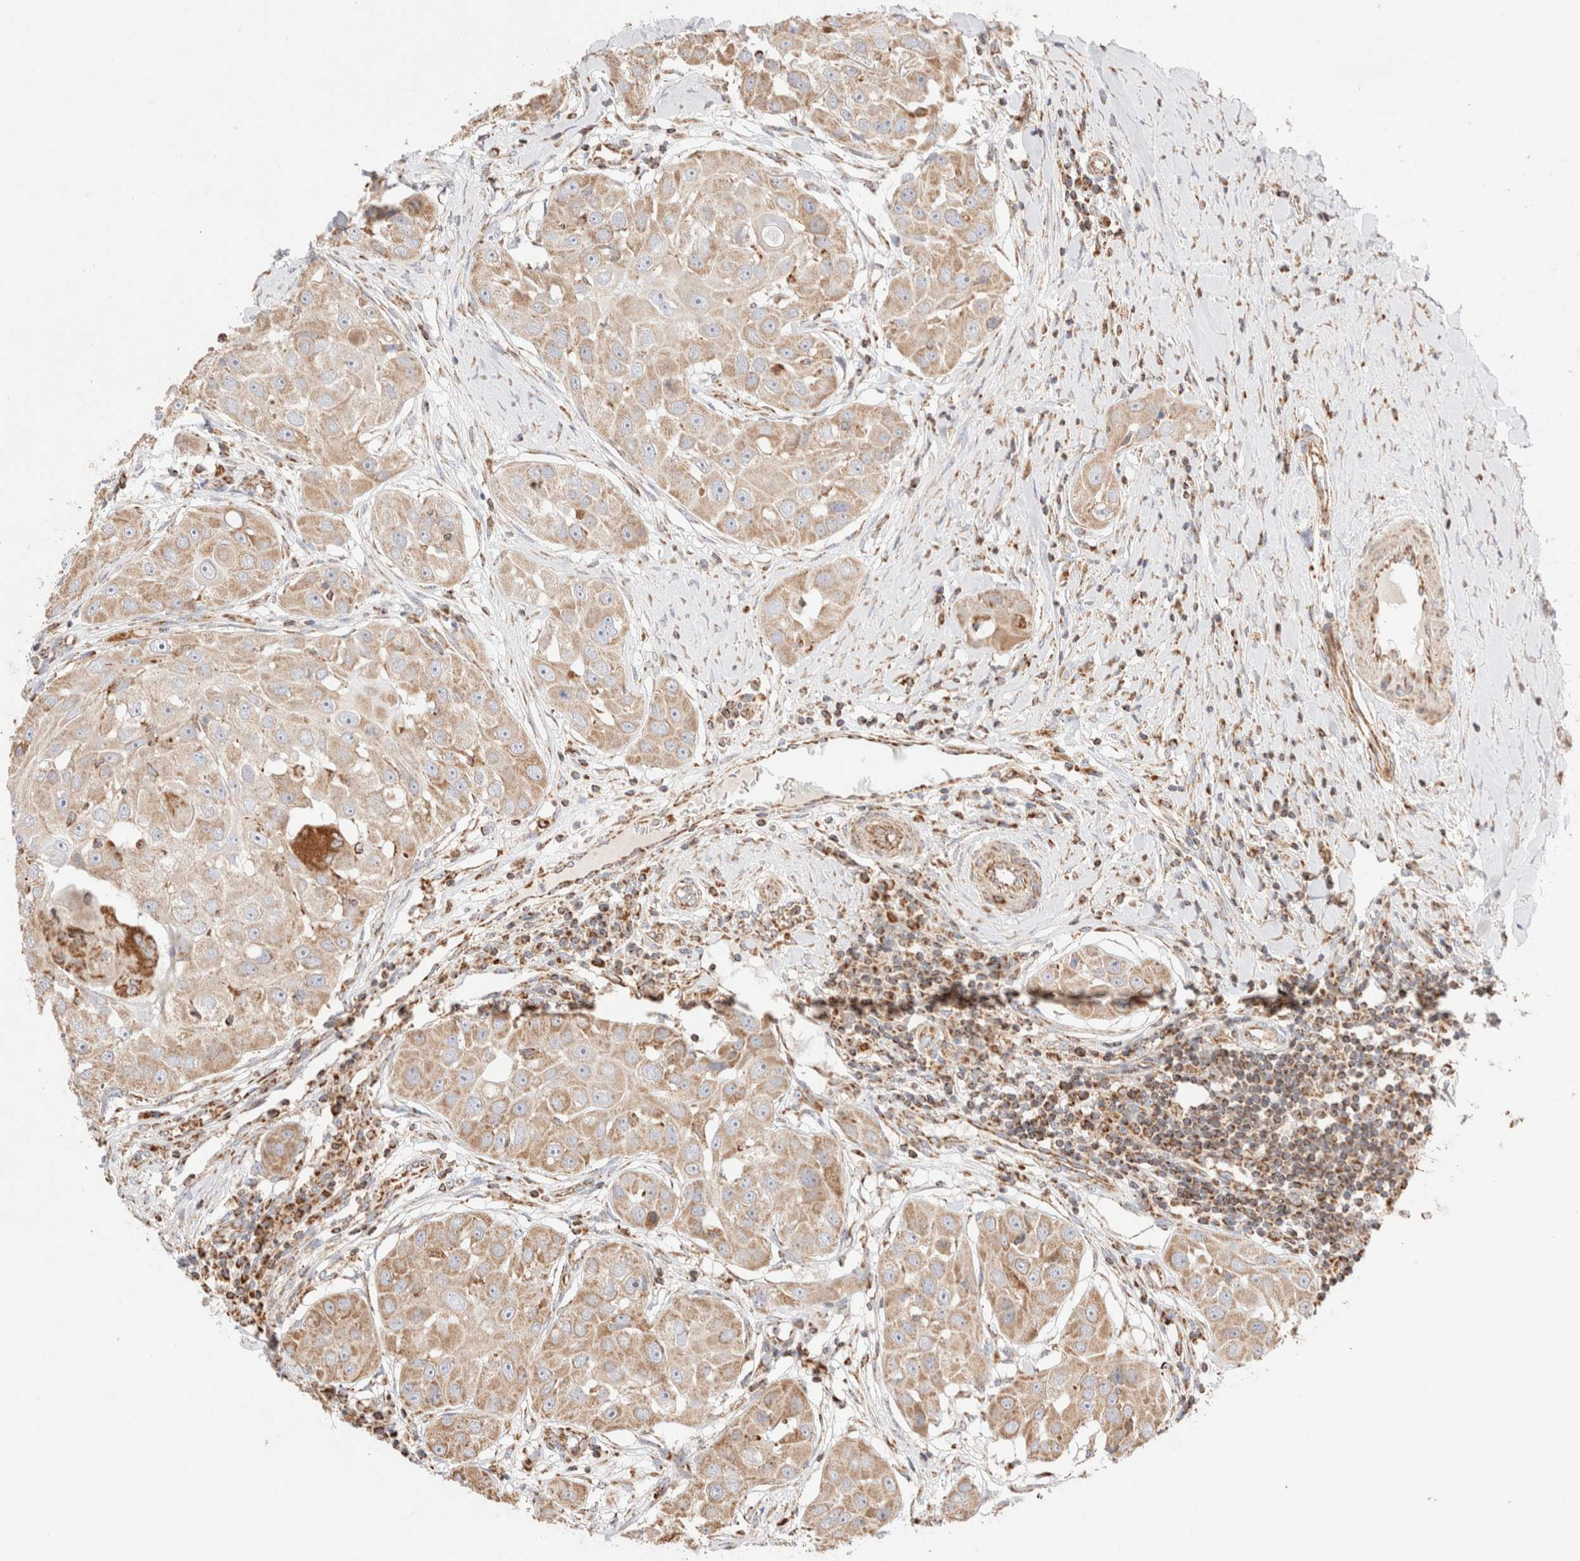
{"staining": {"intensity": "weak", "quantity": "25%-75%", "location": "cytoplasmic/membranous"}, "tissue": "head and neck cancer", "cell_type": "Tumor cells", "image_type": "cancer", "snomed": [{"axis": "morphology", "description": "Normal tissue, NOS"}, {"axis": "morphology", "description": "Squamous cell carcinoma, NOS"}, {"axis": "topography", "description": "Skeletal muscle"}, {"axis": "topography", "description": "Head-Neck"}], "caption": "Immunohistochemical staining of head and neck cancer exhibits weak cytoplasmic/membranous protein expression in about 25%-75% of tumor cells.", "gene": "TMPPE", "patient": {"sex": "male", "age": 51}}